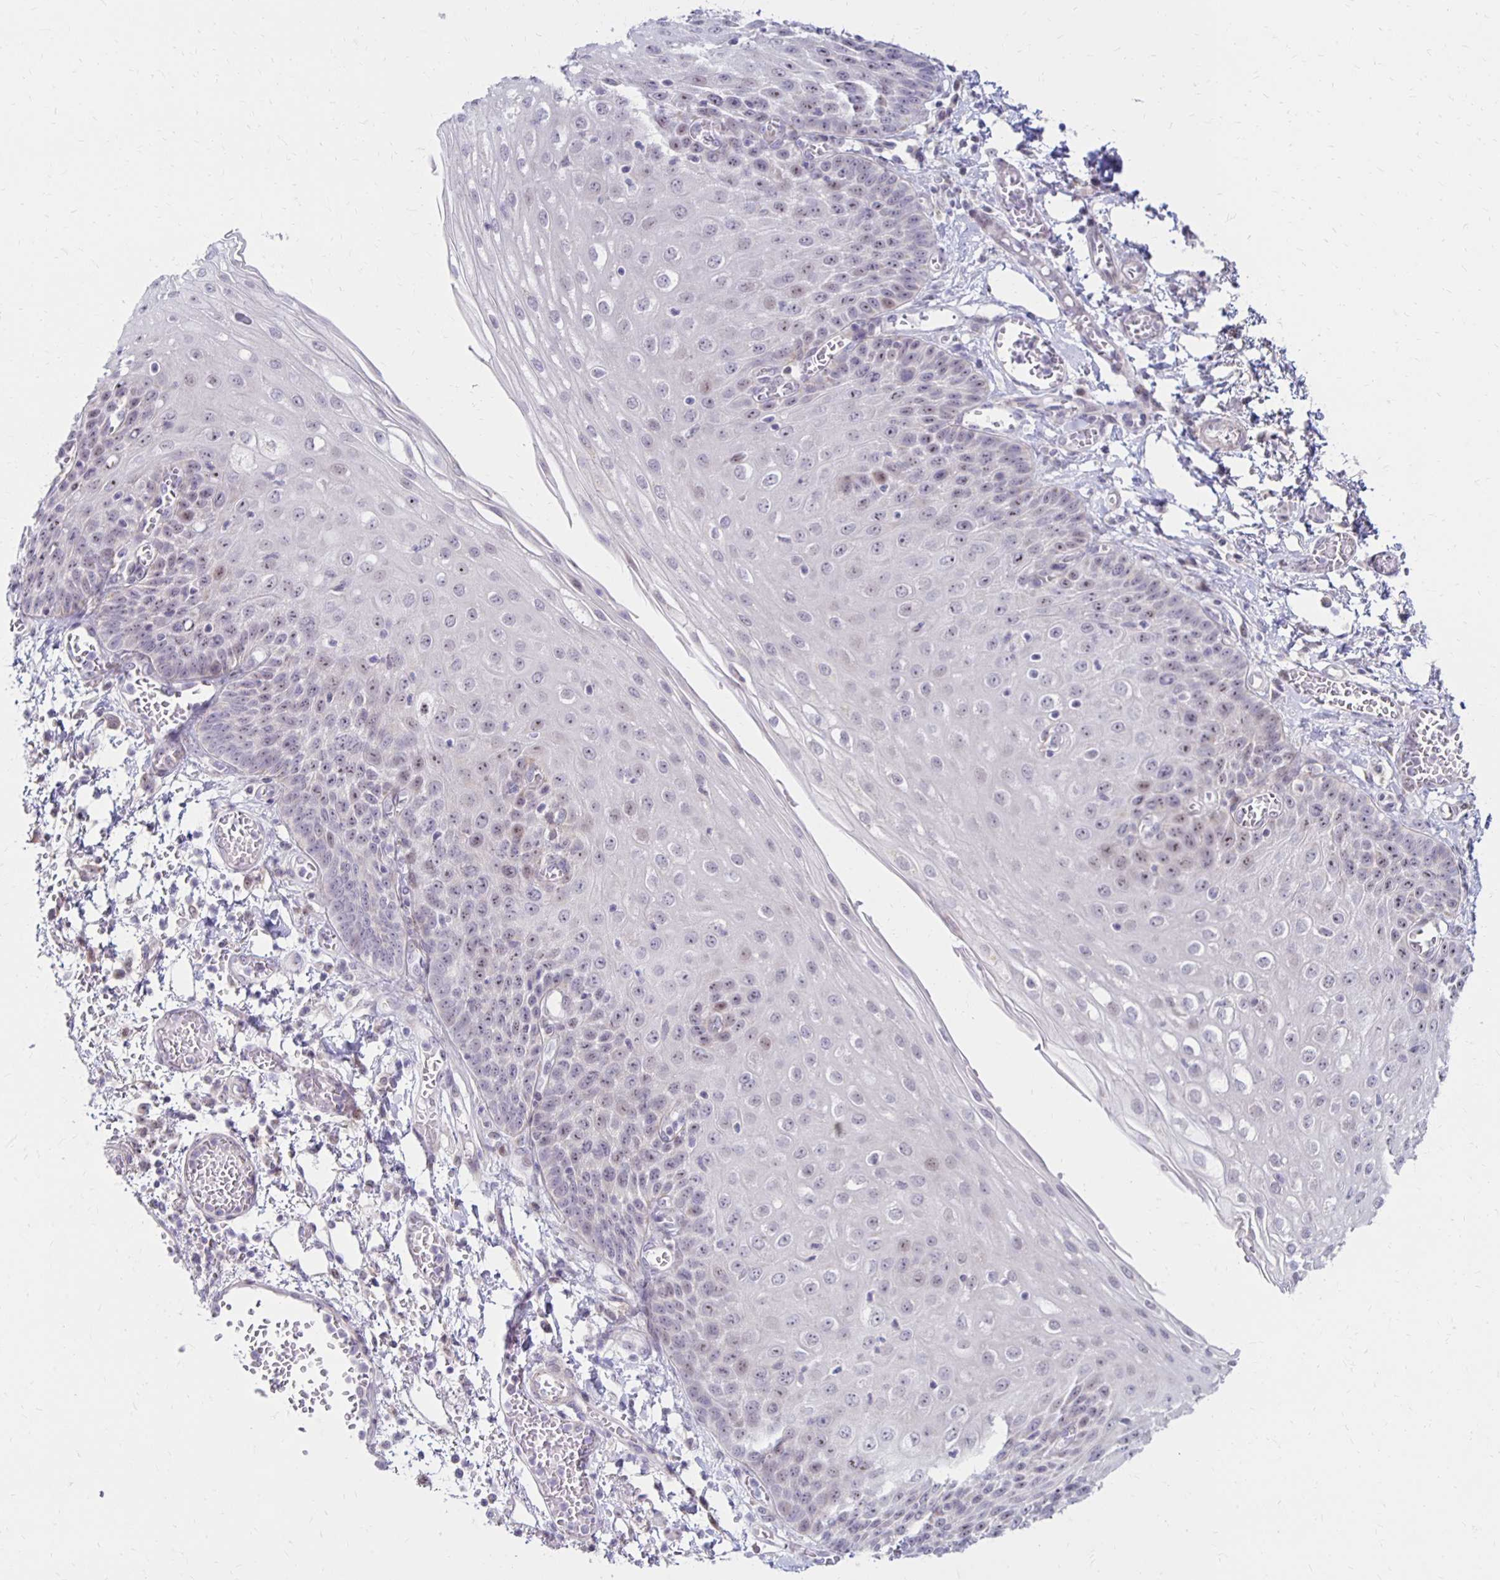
{"staining": {"intensity": "weak", "quantity": "<25%", "location": "nuclear"}, "tissue": "esophagus", "cell_type": "Squamous epithelial cells", "image_type": "normal", "snomed": [{"axis": "morphology", "description": "Normal tissue, NOS"}, {"axis": "morphology", "description": "Adenocarcinoma, NOS"}, {"axis": "topography", "description": "Esophagus"}], "caption": "Immunohistochemical staining of benign human esophagus shows no significant staining in squamous epithelial cells.", "gene": "DAGLA", "patient": {"sex": "male", "age": 81}}